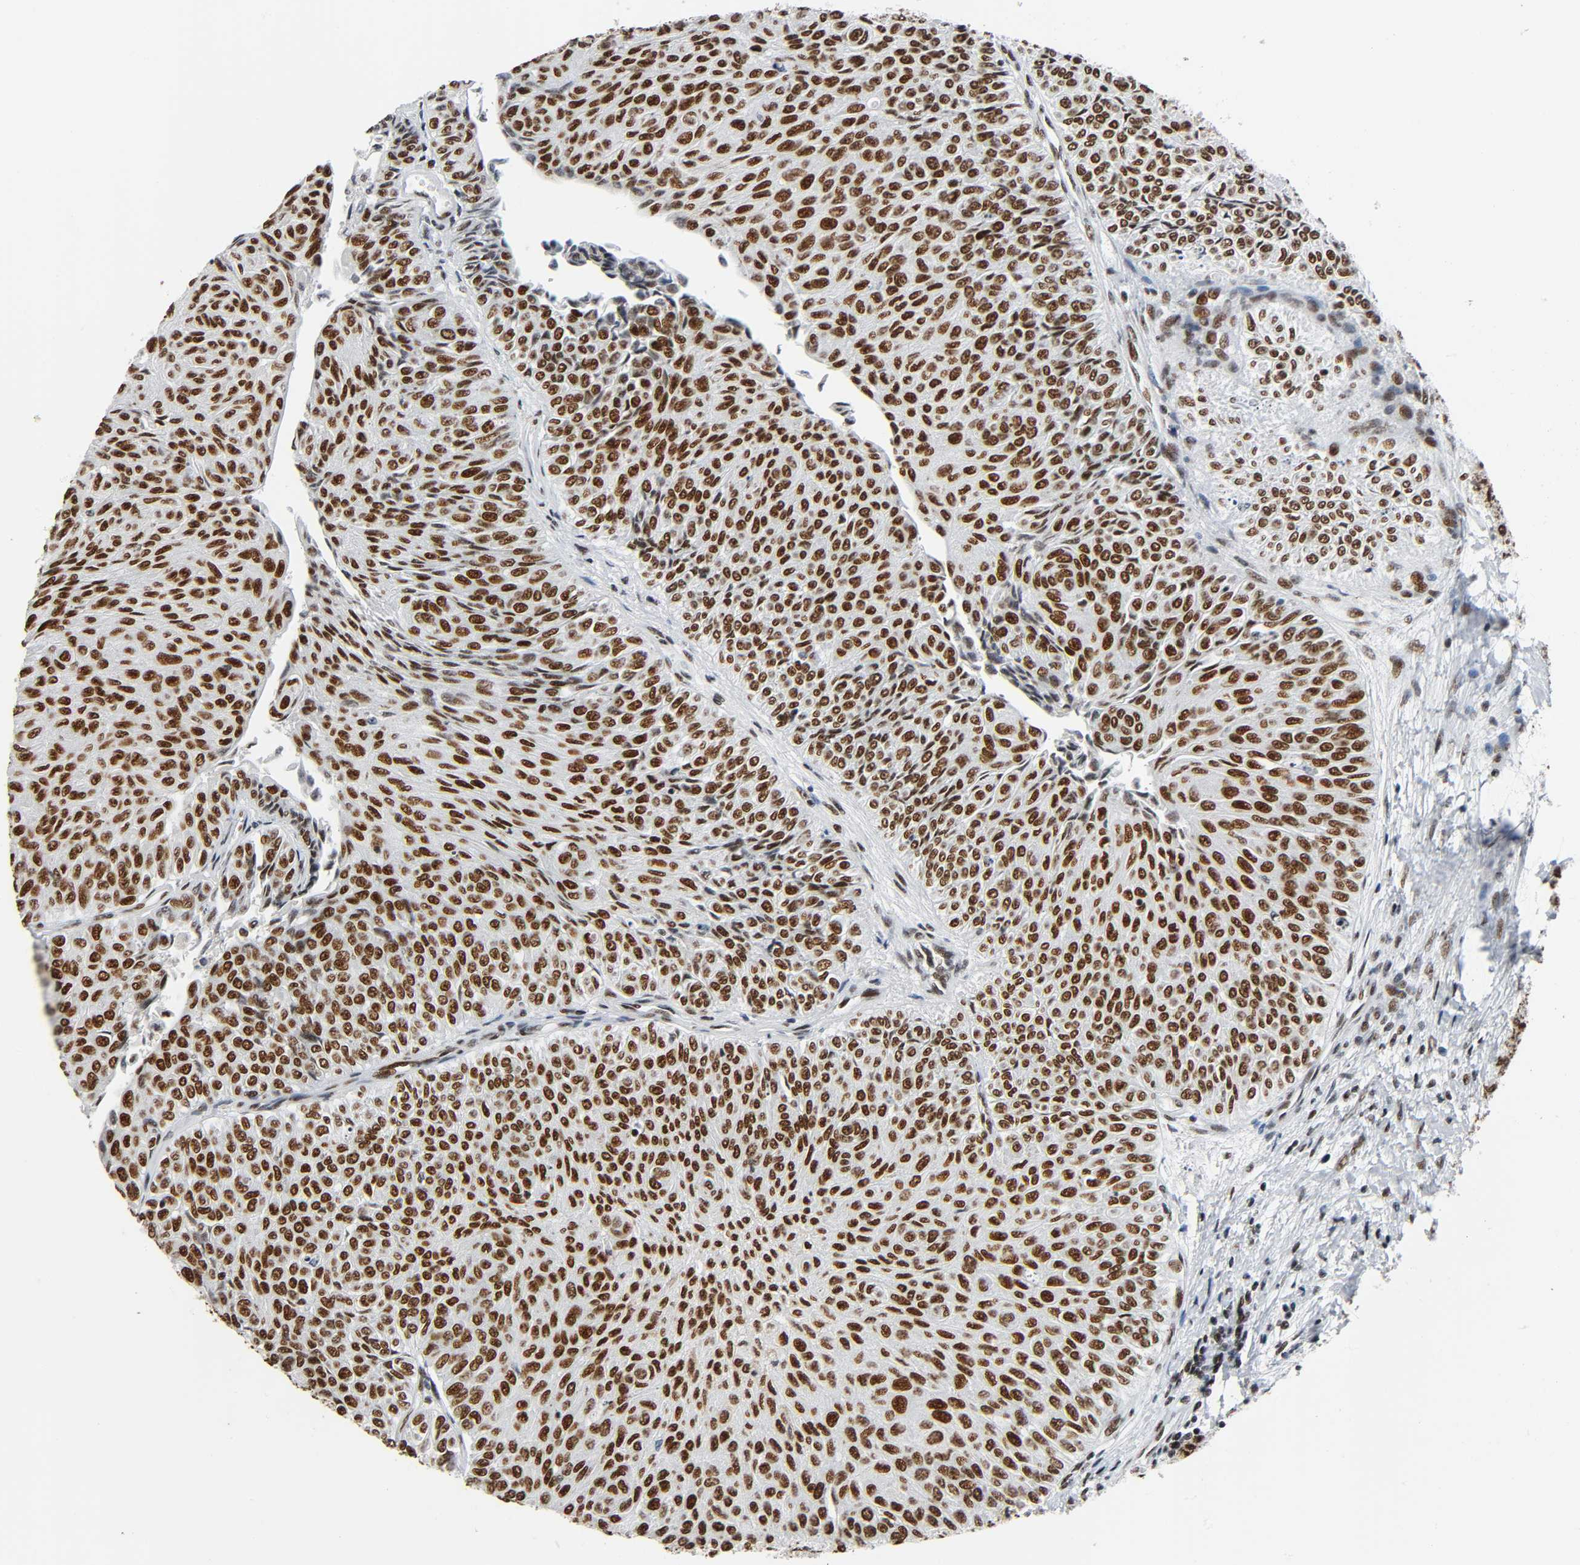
{"staining": {"intensity": "strong", "quantity": ">75%", "location": "nuclear"}, "tissue": "urothelial cancer", "cell_type": "Tumor cells", "image_type": "cancer", "snomed": [{"axis": "morphology", "description": "Urothelial carcinoma, Low grade"}, {"axis": "topography", "description": "Urinary bladder"}], "caption": "Protein expression analysis of human low-grade urothelial carcinoma reveals strong nuclear expression in approximately >75% of tumor cells.", "gene": "CDK9", "patient": {"sex": "male", "age": 78}}